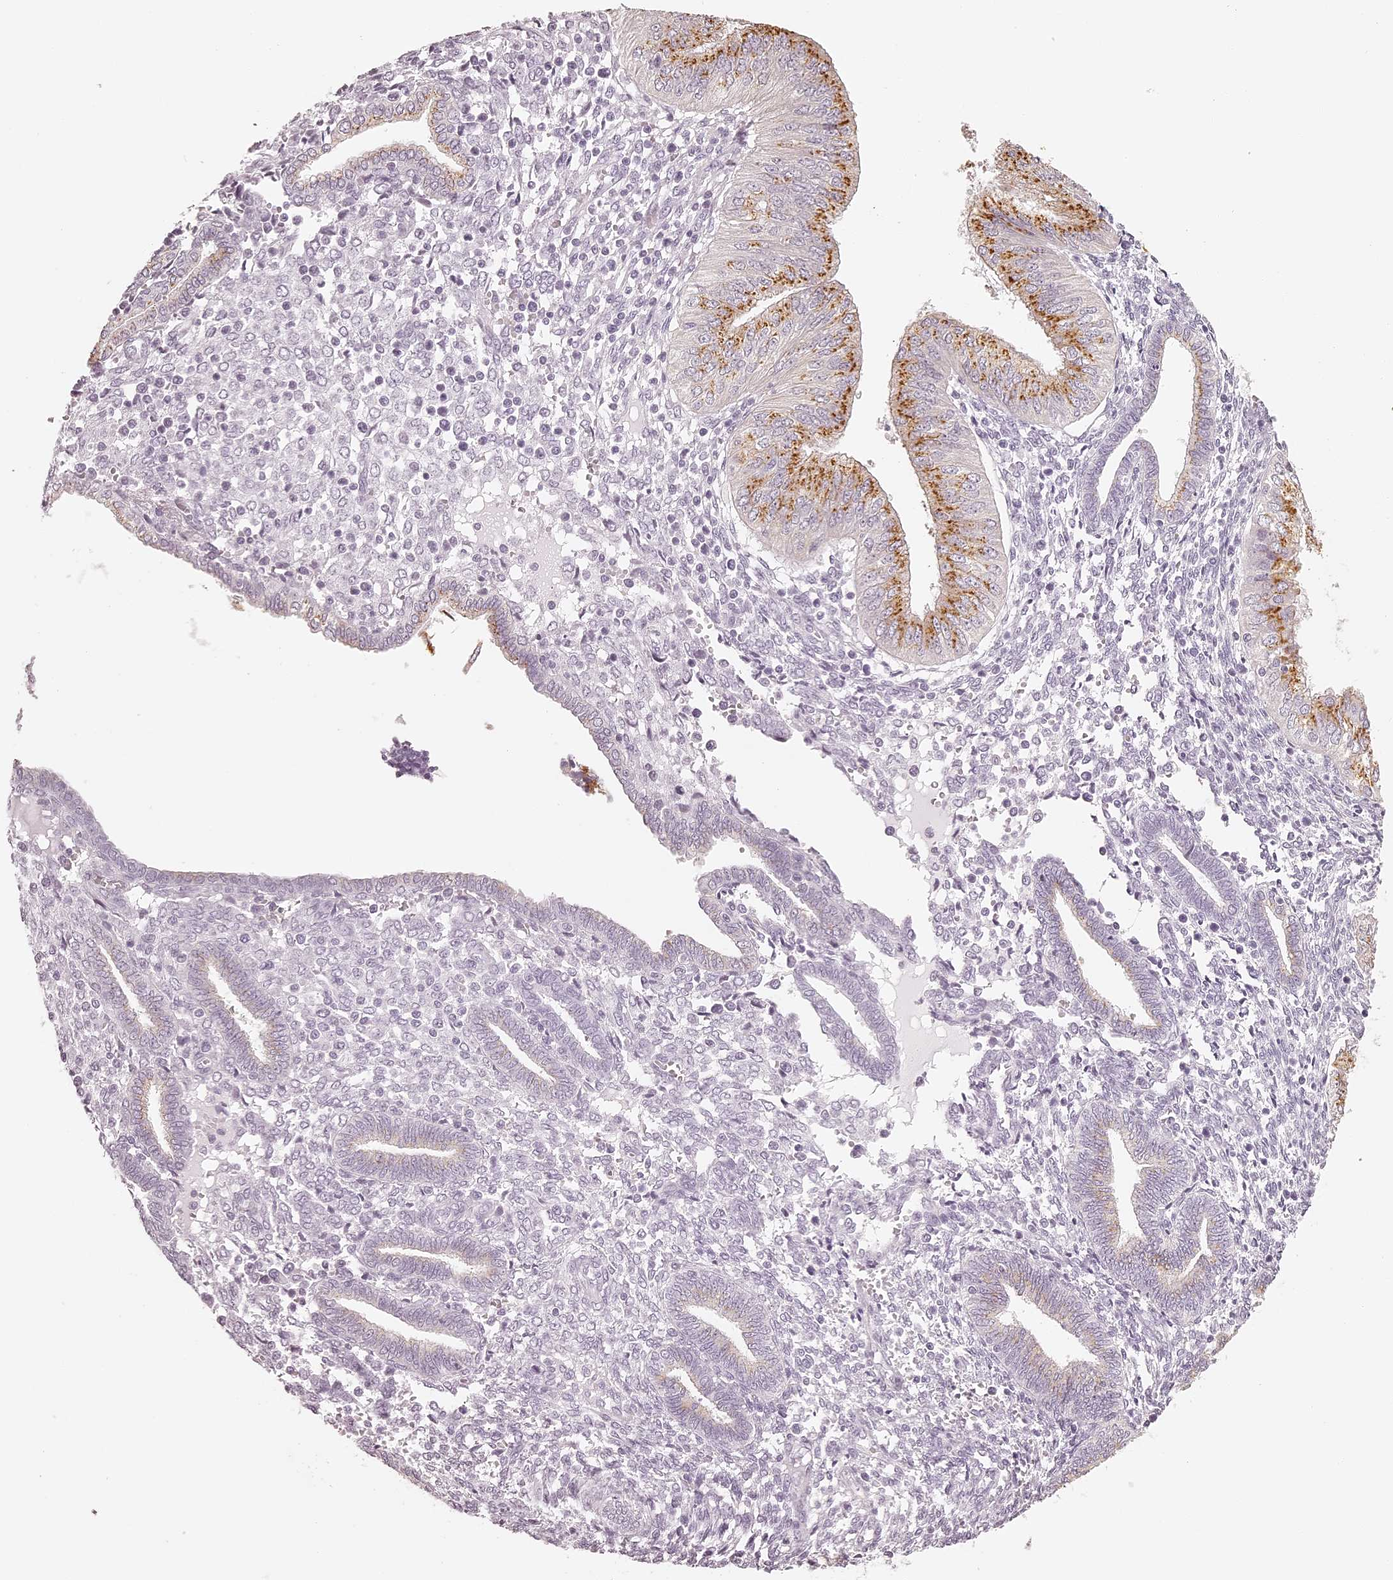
{"staining": {"intensity": "strong", "quantity": "25%-75%", "location": "cytoplasmic/membranous"}, "tissue": "endometrial cancer", "cell_type": "Tumor cells", "image_type": "cancer", "snomed": [{"axis": "morphology", "description": "Normal tissue, NOS"}, {"axis": "morphology", "description": "Adenocarcinoma, NOS"}, {"axis": "topography", "description": "Endometrium"}], "caption": "This histopathology image displays immunohistochemistry (IHC) staining of adenocarcinoma (endometrial), with high strong cytoplasmic/membranous expression in approximately 25%-75% of tumor cells.", "gene": "ELAPOR1", "patient": {"sex": "female", "age": 53}}